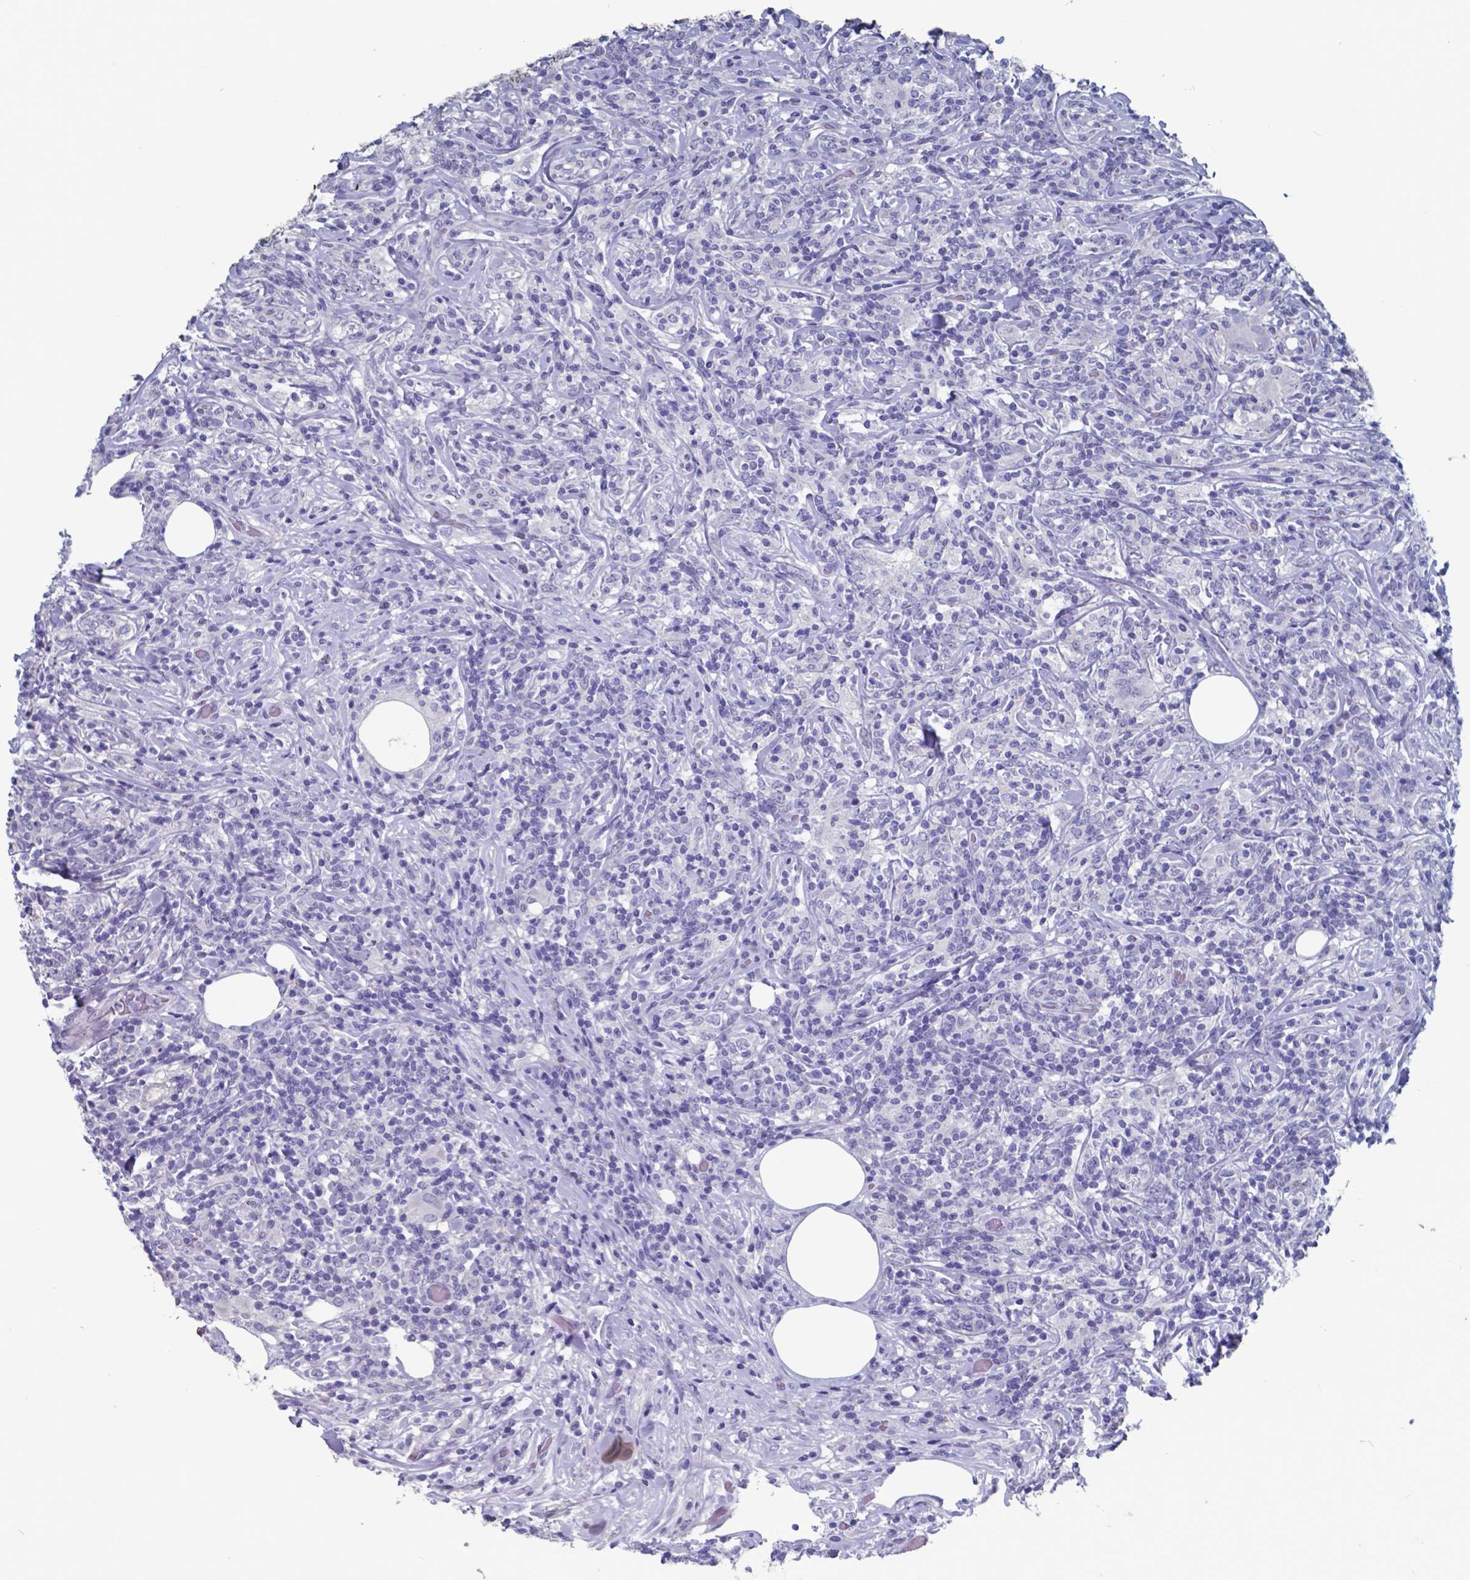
{"staining": {"intensity": "negative", "quantity": "none", "location": "none"}, "tissue": "lymphoma", "cell_type": "Tumor cells", "image_type": "cancer", "snomed": [{"axis": "morphology", "description": "Malignant lymphoma, non-Hodgkin's type, High grade"}, {"axis": "topography", "description": "Lymph node"}], "caption": "High magnification brightfield microscopy of lymphoma stained with DAB (brown) and counterstained with hematoxylin (blue): tumor cells show no significant positivity.", "gene": "TTR", "patient": {"sex": "female", "age": 84}}